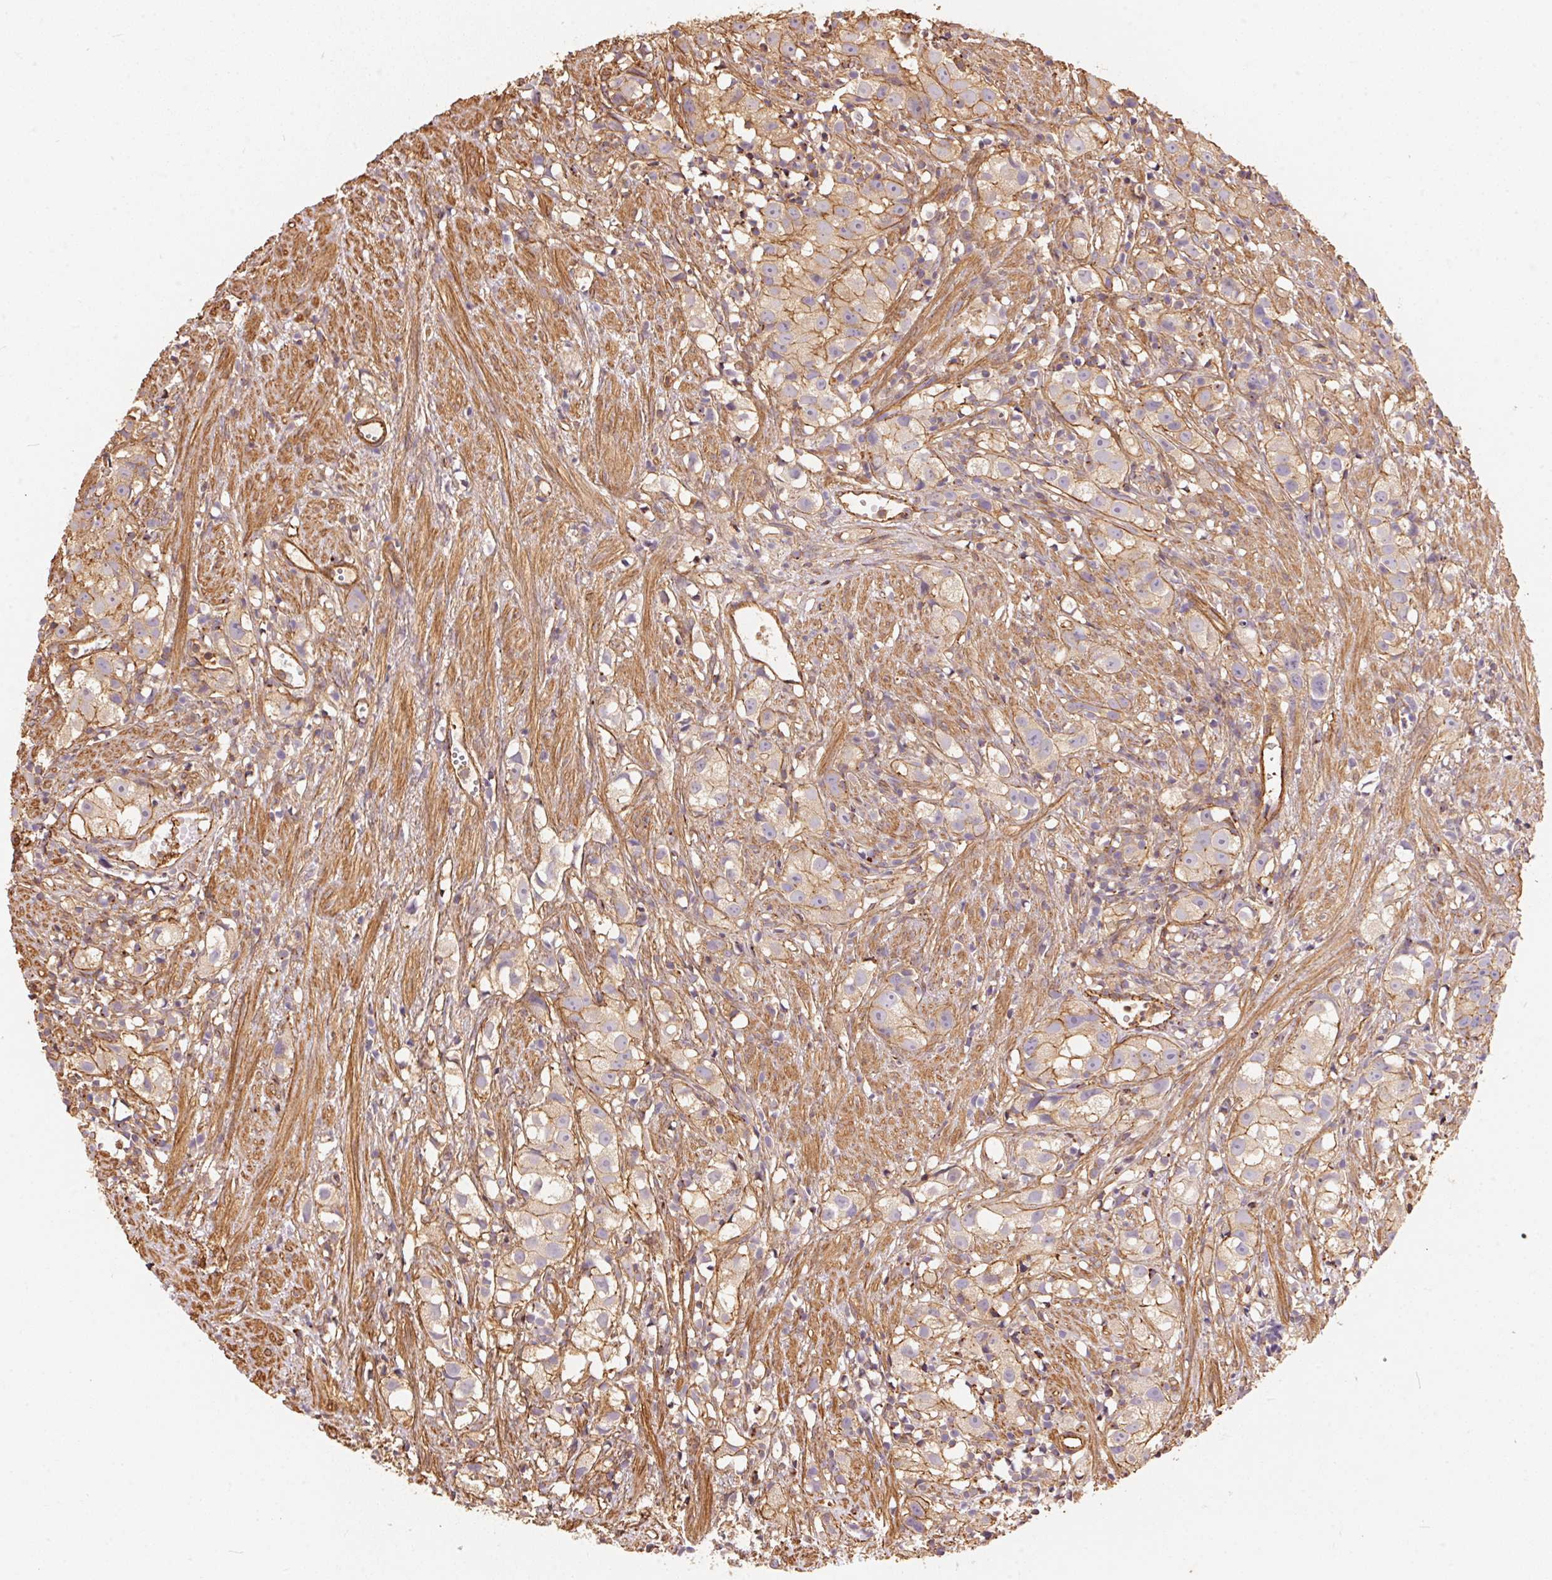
{"staining": {"intensity": "moderate", "quantity": "25%-75%", "location": "cytoplasmic/membranous"}, "tissue": "prostate cancer", "cell_type": "Tumor cells", "image_type": "cancer", "snomed": [{"axis": "morphology", "description": "Adenocarcinoma, High grade"}, {"axis": "topography", "description": "Prostate"}], "caption": "Immunohistochemistry (IHC) histopathology image of neoplastic tissue: high-grade adenocarcinoma (prostate) stained using immunohistochemistry (IHC) reveals medium levels of moderate protein expression localized specifically in the cytoplasmic/membranous of tumor cells, appearing as a cytoplasmic/membranous brown color.", "gene": "FRAS1", "patient": {"sex": "male", "age": 68}}